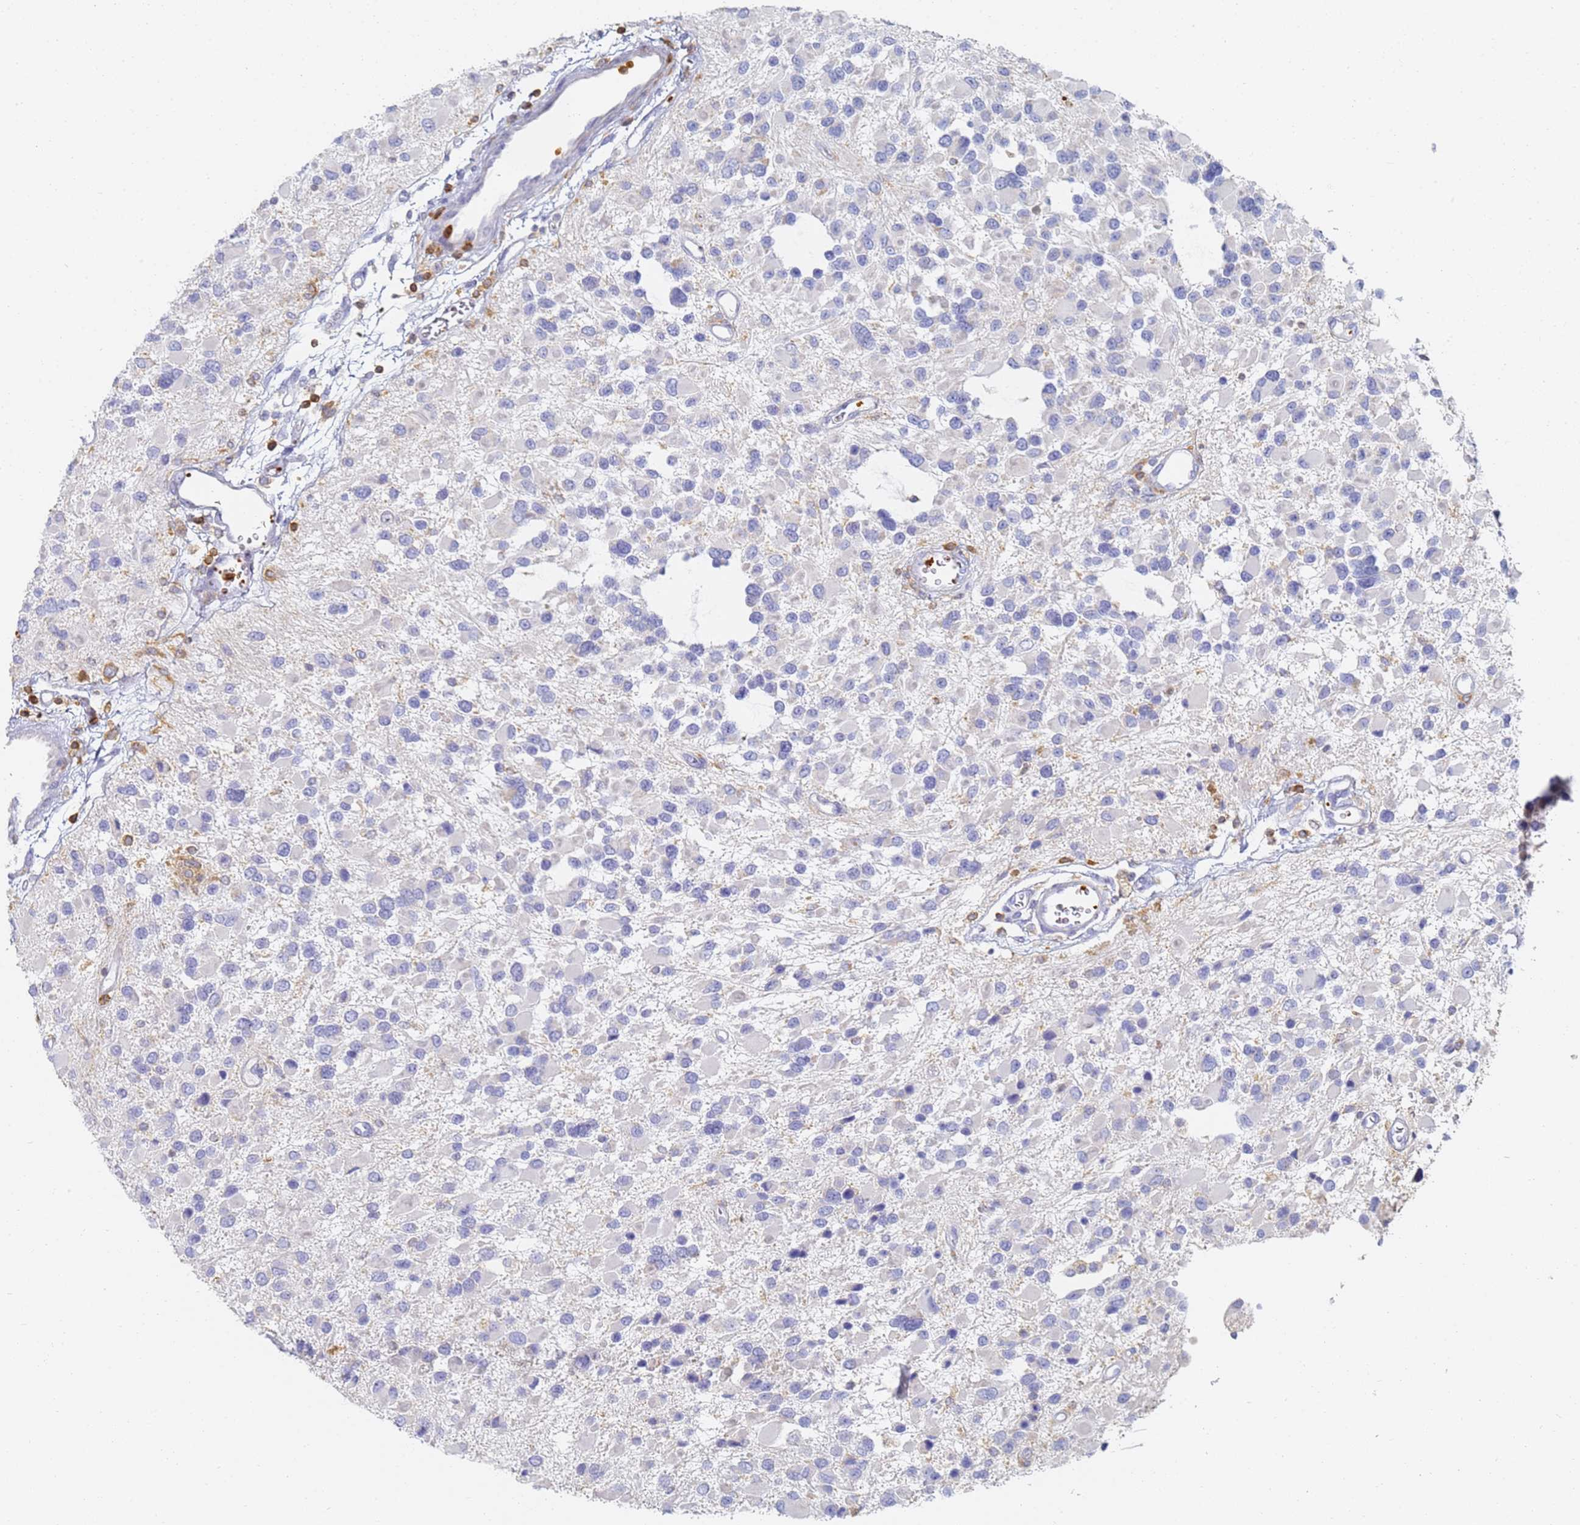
{"staining": {"intensity": "negative", "quantity": "none", "location": "none"}, "tissue": "glioma", "cell_type": "Tumor cells", "image_type": "cancer", "snomed": [{"axis": "morphology", "description": "Glioma, malignant, High grade"}, {"axis": "topography", "description": "Brain"}], "caption": "A photomicrograph of glioma stained for a protein displays no brown staining in tumor cells.", "gene": "BIN2", "patient": {"sex": "male", "age": 53}}